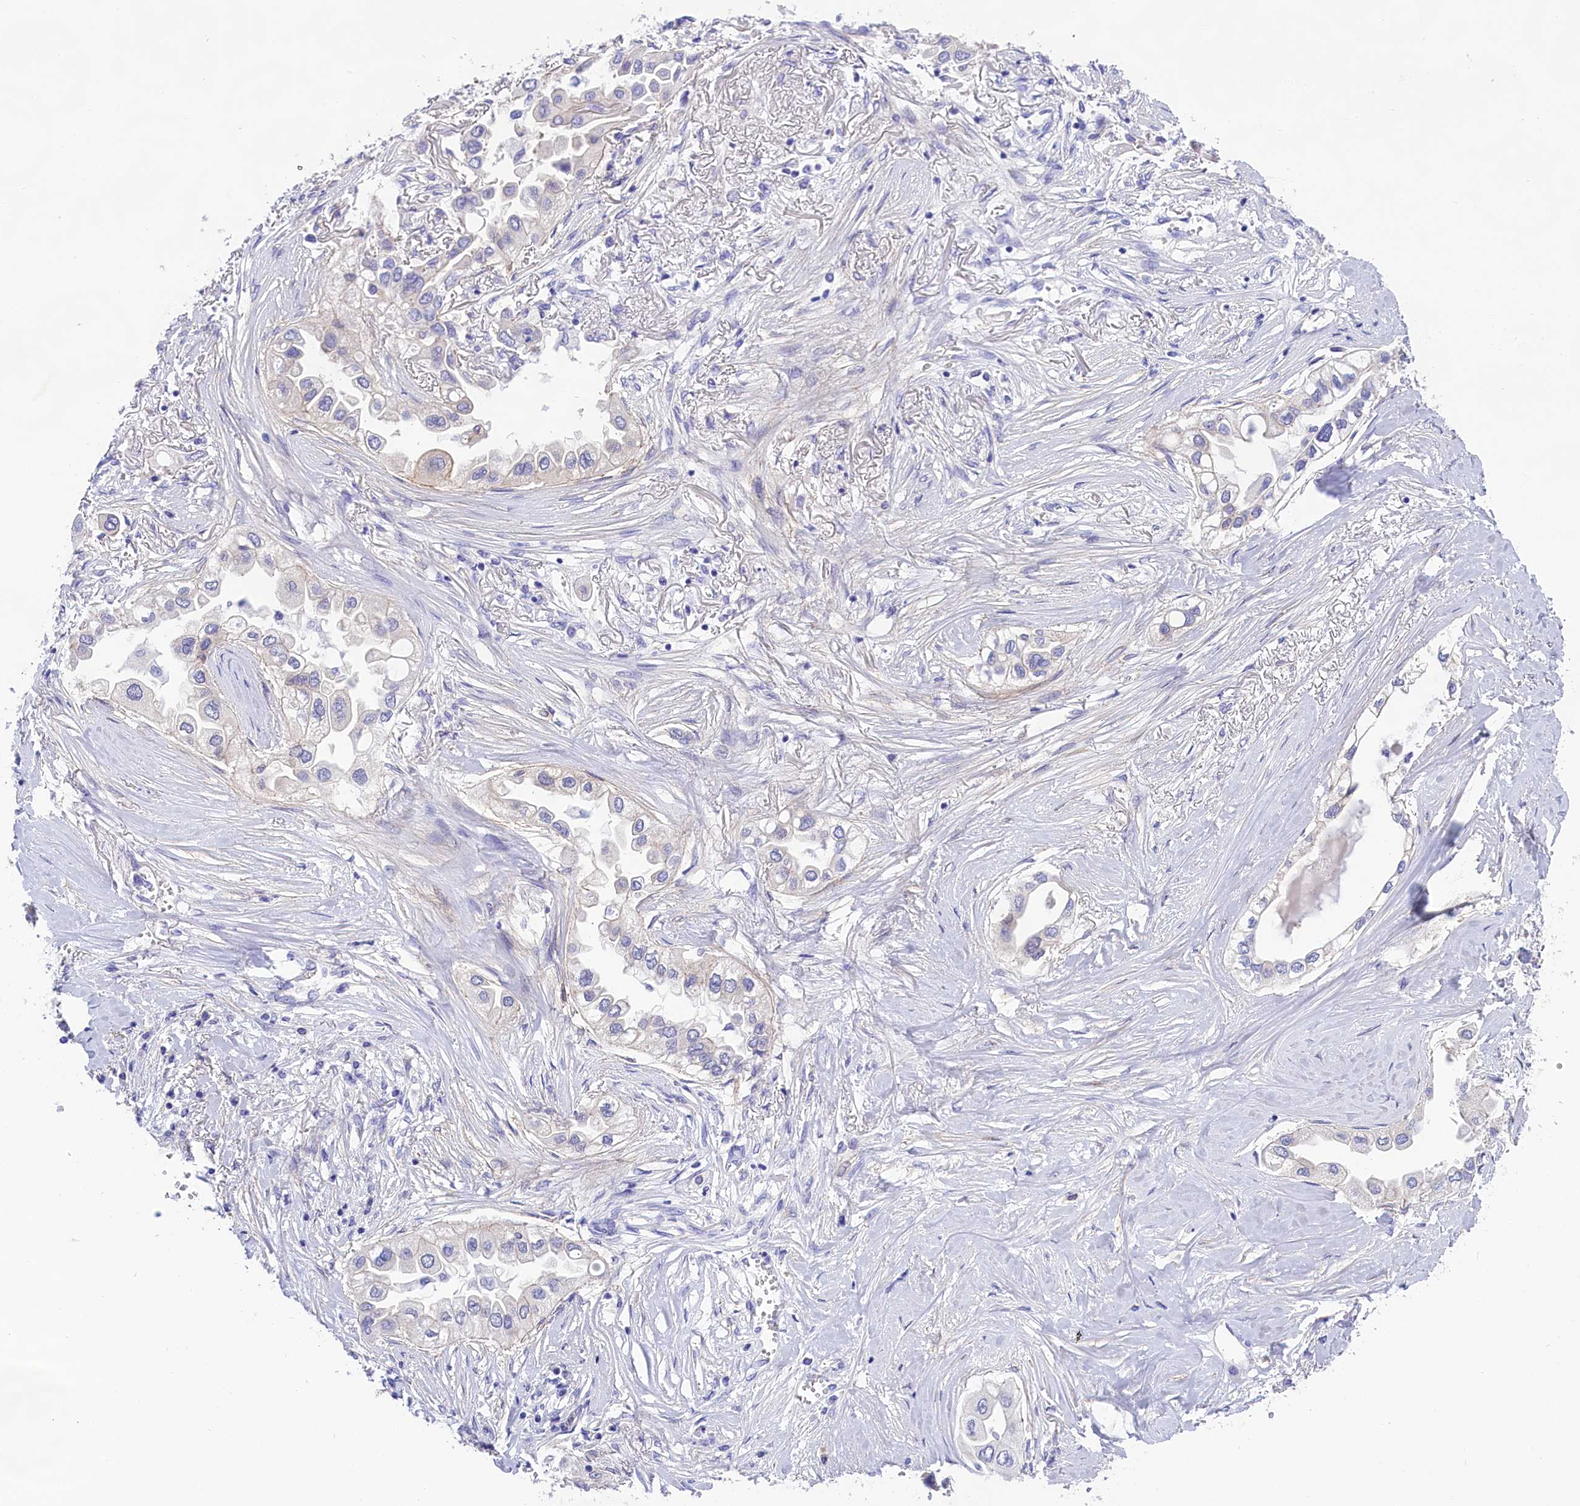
{"staining": {"intensity": "negative", "quantity": "none", "location": "none"}, "tissue": "lung cancer", "cell_type": "Tumor cells", "image_type": "cancer", "snomed": [{"axis": "morphology", "description": "Adenocarcinoma, NOS"}, {"axis": "topography", "description": "Lung"}], "caption": "A high-resolution histopathology image shows immunohistochemistry (IHC) staining of adenocarcinoma (lung), which exhibits no significant positivity in tumor cells. The staining was performed using DAB to visualize the protein expression in brown, while the nuclei were stained in blue with hematoxylin (Magnification: 20x).", "gene": "PPP1R13L", "patient": {"sex": "female", "age": 76}}